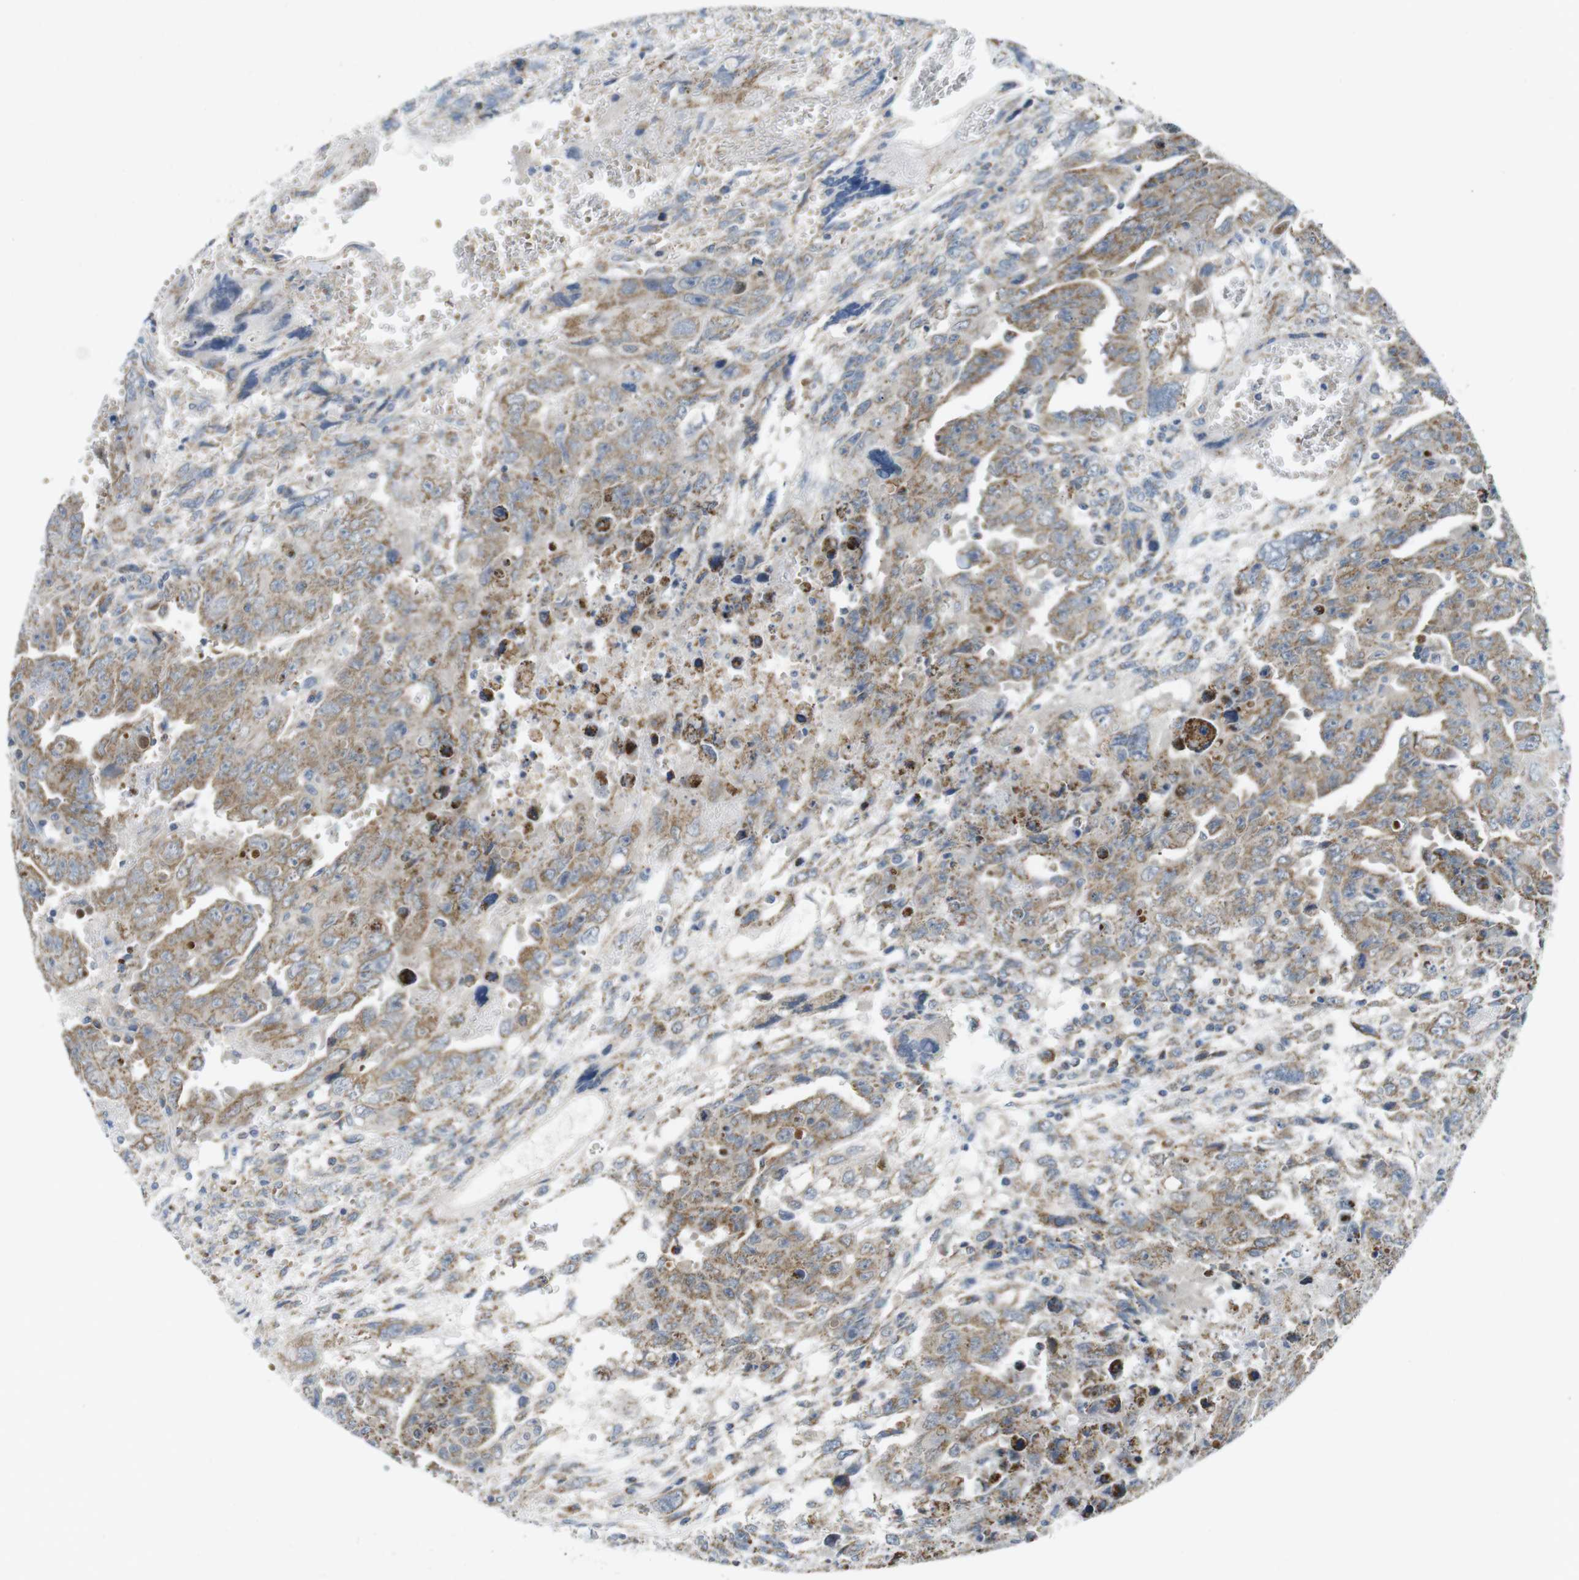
{"staining": {"intensity": "moderate", "quantity": ">75%", "location": "cytoplasmic/membranous"}, "tissue": "testis cancer", "cell_type": "Tumor cells", "image_type": "cancer", "snomed": [{"axis": "morphology", "description": "Carcinoma, Embryonal, NOS"}, {"axis": "topography", "description": "Testis"}], "caption": "A photomicrograph showing moderate cytoplasmic/membranous staining in approximately >75% of tumor cells in testis cancer (embryonal carcinoma), as visualized by brown immunohistochemical staining.", "gene": "MARCHF1", "patient": {"sex": "male", "age": 28}}